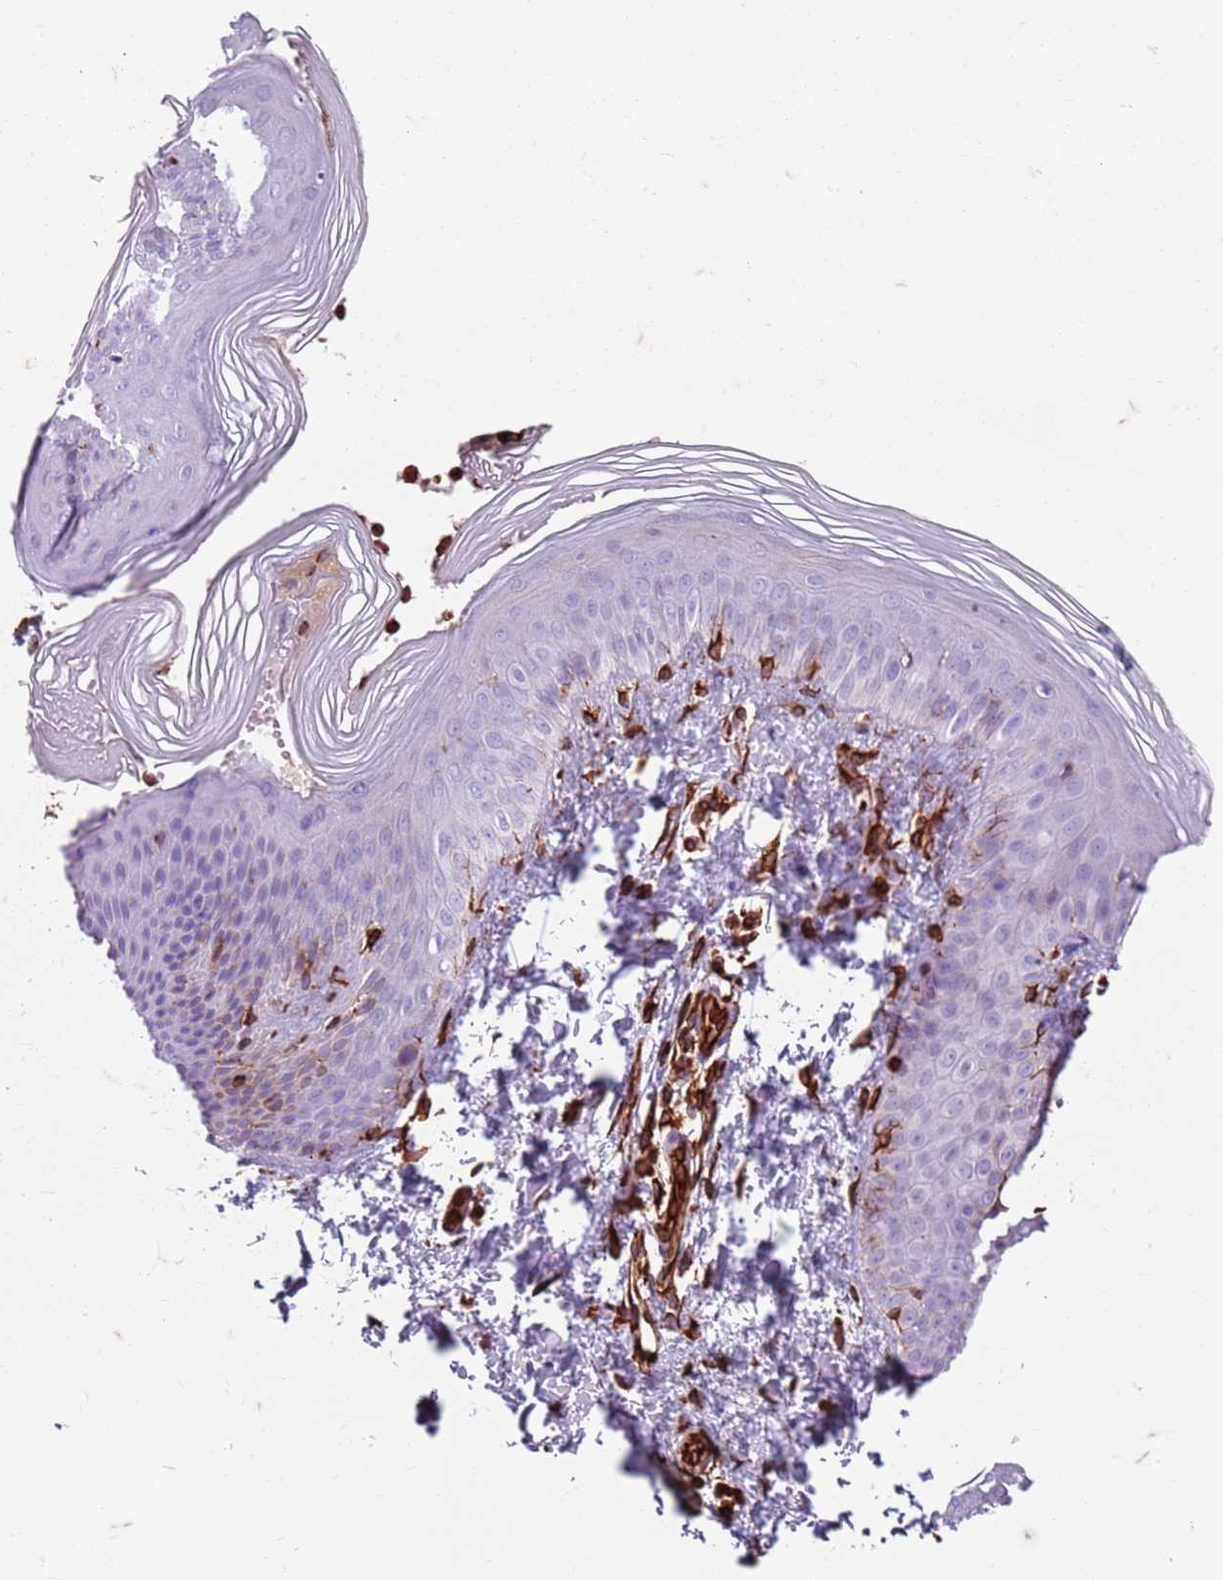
{"staining": {"intensity": "strong", "quantity": "<25%", "location": "cytoplasmic/membranous"}, "tissue": "skin", "cell_type": "Epidermal cells", "image_type": "normal", "snomed": [{"axis": "morphology", "description": "Normal tissue, NOS"}, {"axis": "morphology", "description": "Inflammation, NOS"}, {"axis": "topography", "description": "Soft tissue"}, {"axis": "topography", "description": "Anal"}], "caption": "This histopathology image shows IHC staining of unremarkable human skin, with medium strong cytoplasmic/membranous staining in approximately <25% of epidermal cells.", "gene": "TAS2R38", "patient": {"sex": "female", "age": 15}}